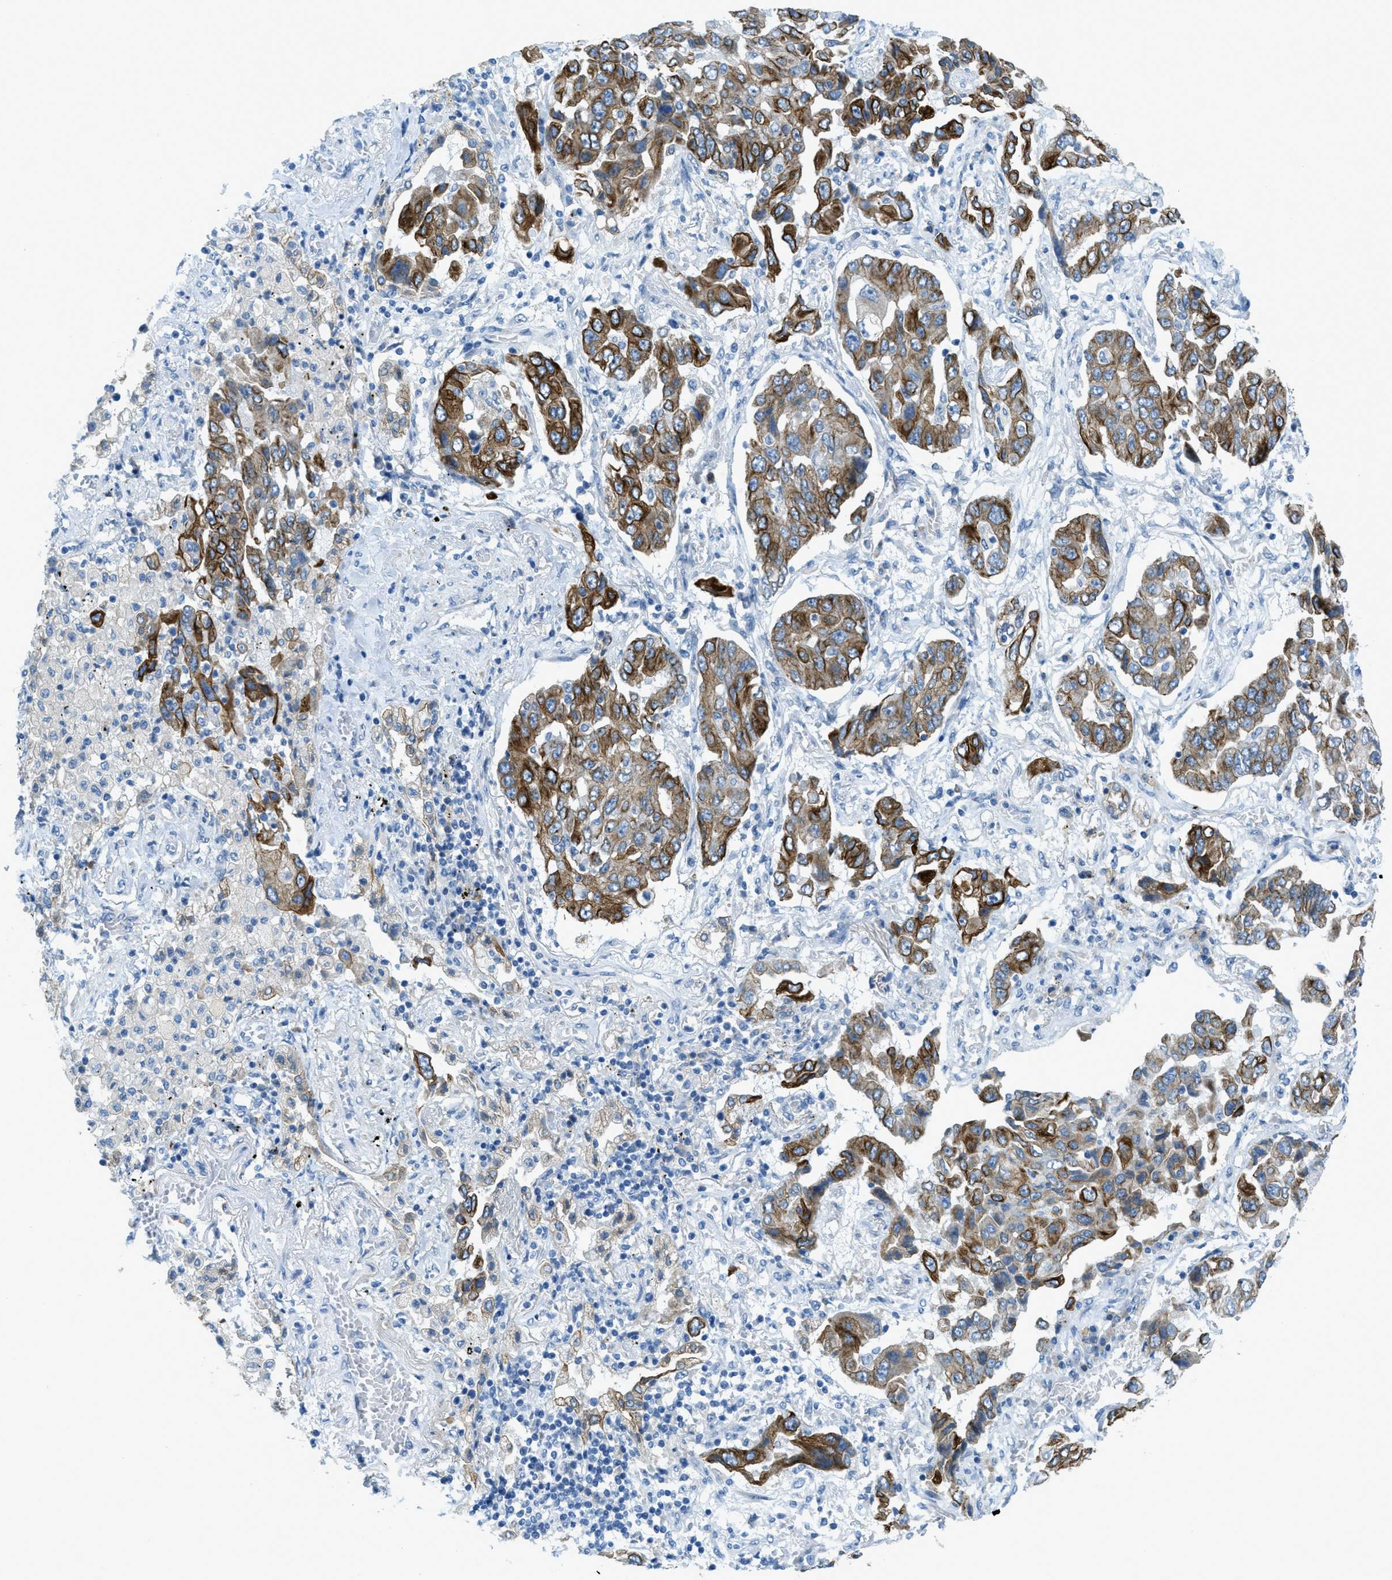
{"staining": {"intensity": "strong", "quantity": ">75%", "location": "cytoplasmic/membranous"}, "tissue": "lung cancer", "cell_type": "Tumor cells", "image_type": "cancer", "snomed": [{"axis": "morphology", "description": "Adenocarcinoma, NOS"}, {"axis": "topography", "description": "Lung"}], "caption": "This is an image of immunohistochemistry (IHC) staining of lung cancer (adenocarcinoma), which shows strong positivity in the cytoplasmic/membranous of tumor cells.", "gene": "KLHL8", "patient": {"sex": "female", "age": 65}}